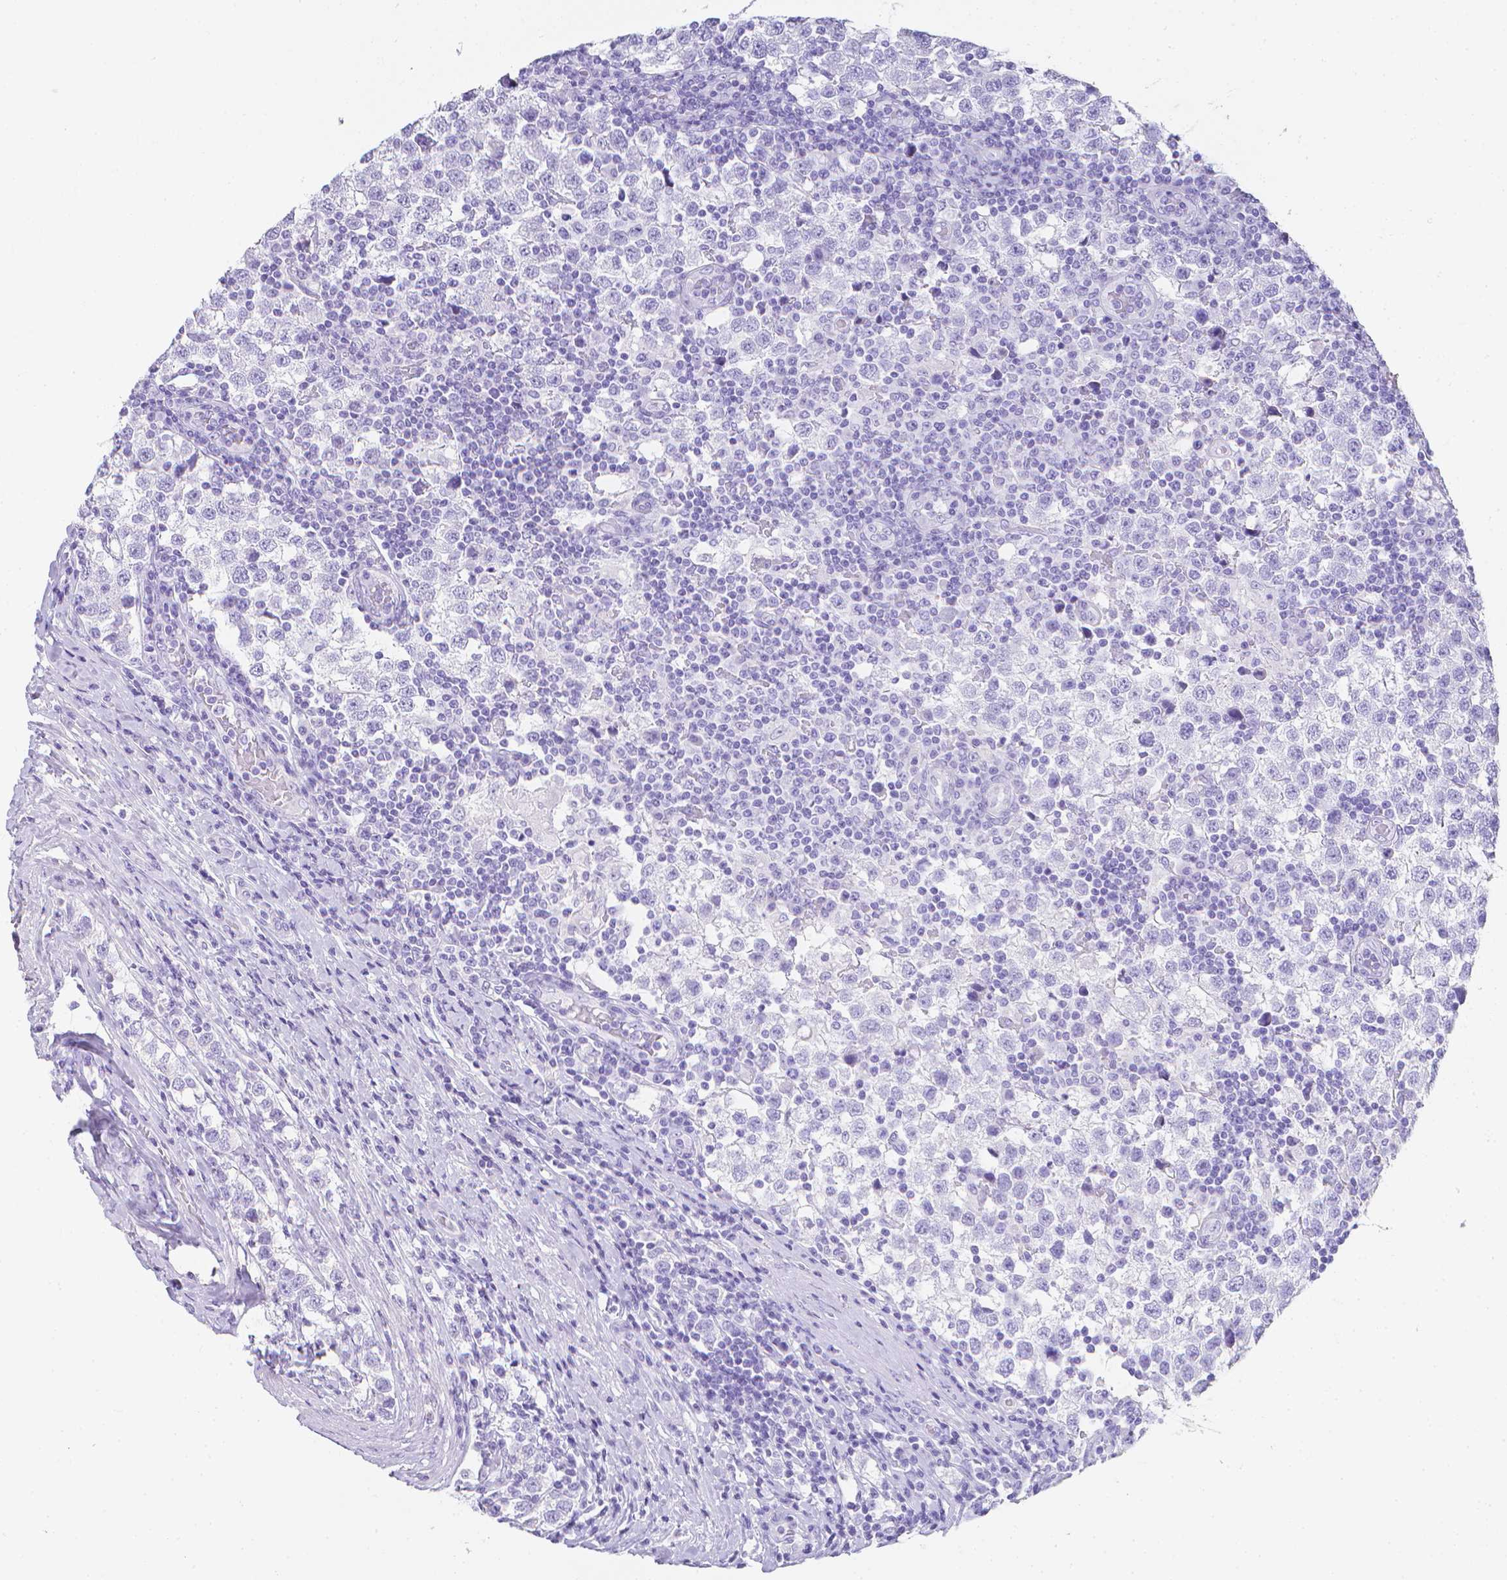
{"staining": {"intensity": "negative", "quantity": "none", "location": "none"}, "tissue": "testis cancer", "cell_type": "Tumor cells", "image_type": "cancer", "snomed": [{"axis": "morphology", "description": "Seminoma, NOS"}, {"axis": "topography", "description": "Testis"}], "caption": "Immunohistochemistry micrograph of seminoma (testis) stained for a protein (brown), which demonstrates no expression in tumor cells.", "gene": "LGALS4", "patient": {"sex": "male", "age": 34}}